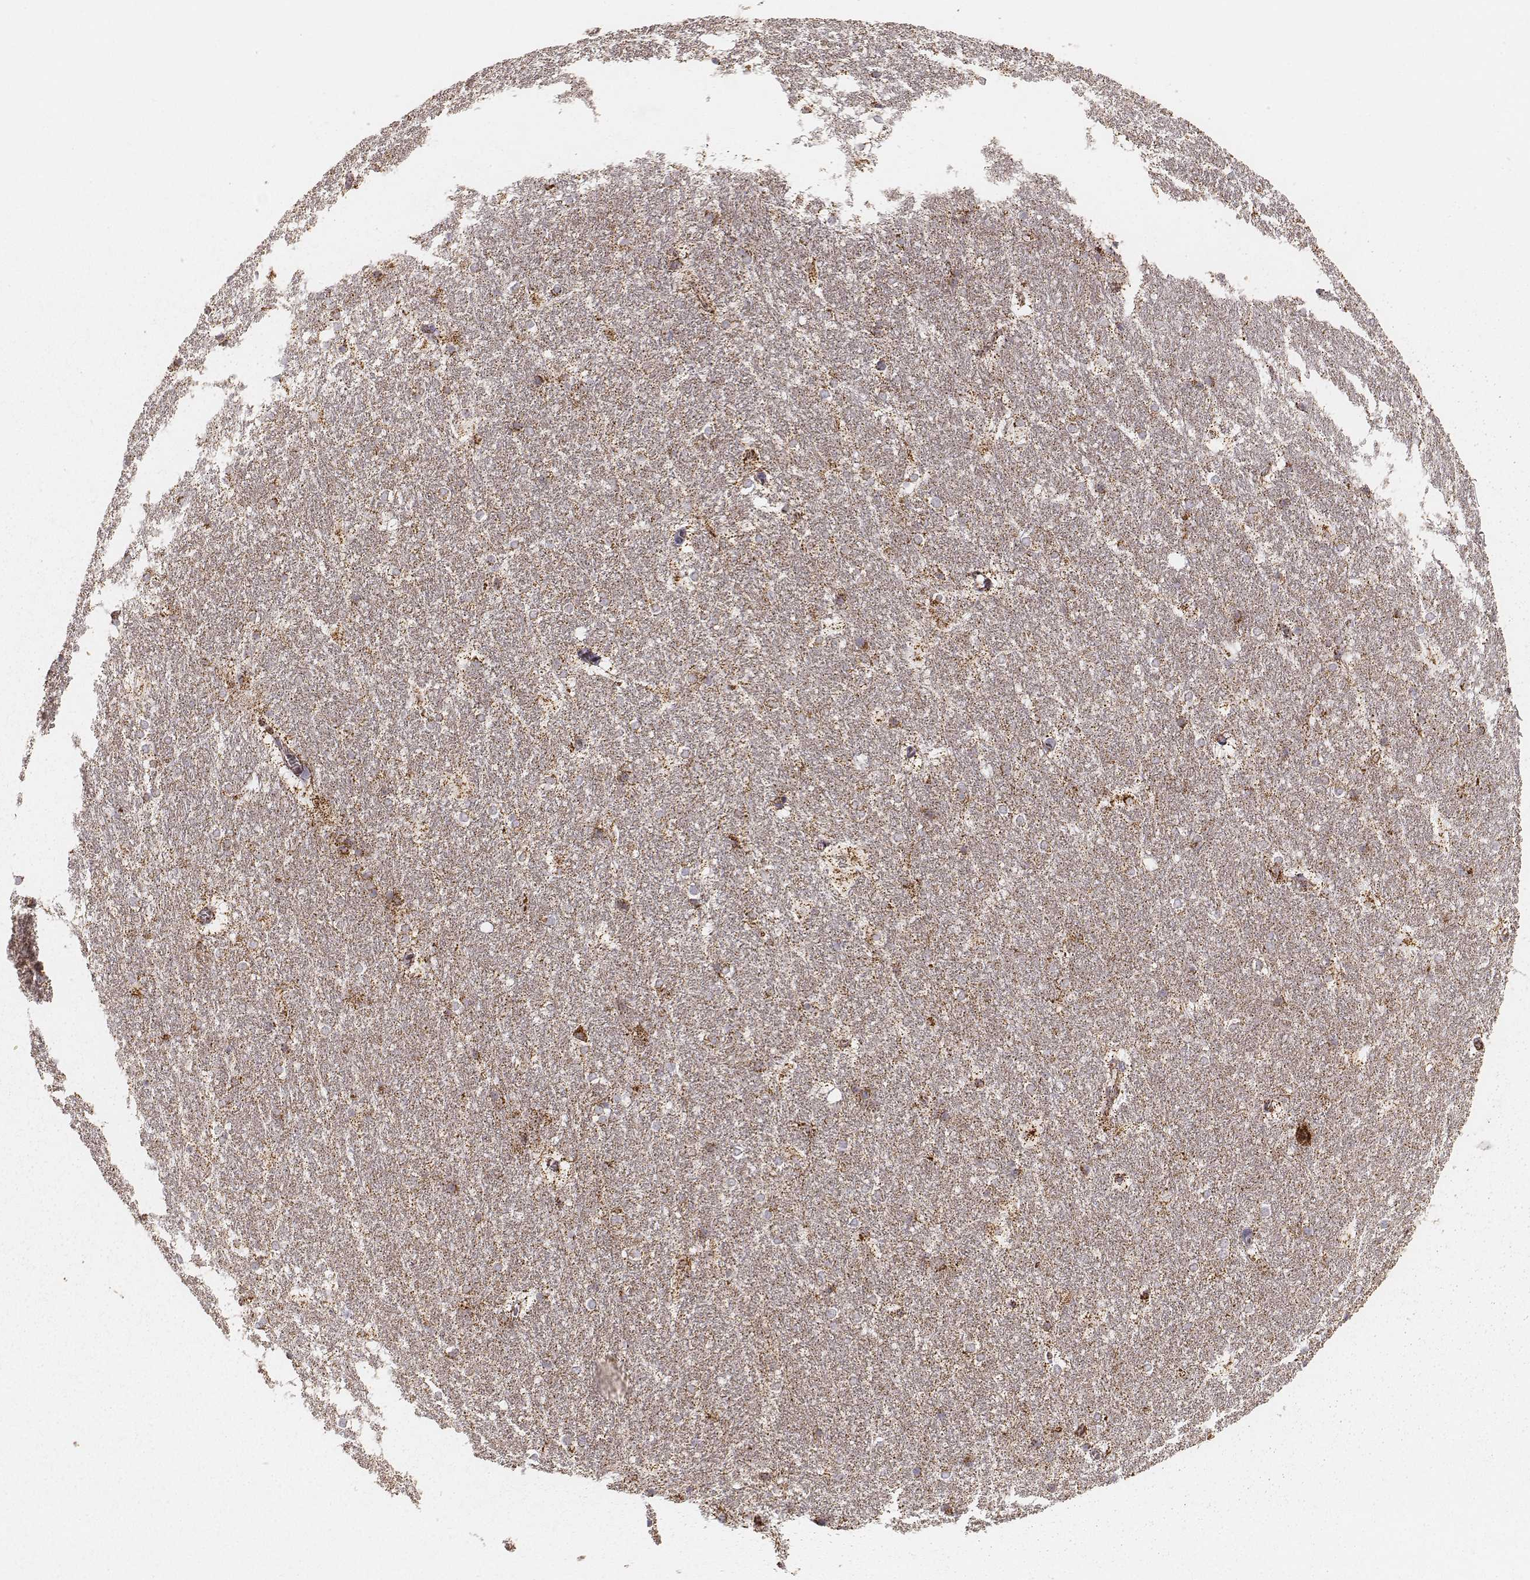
{"staining": {"intensity": "strong", "quantity": ">75%", "location": "cytoplasmic/membranous"}, "tissue": "hippocampus", "cell_type": "Glial cells", "image_type": "normal", "snomed": [{"axis": "morphology", "description": "Normal tissue, NOS"}, {"axis": "topography", "description": "Cerebral cortex"}, {"axis": "topography", "description": "Hippocampus"}], "caption": "High-magnification brightfield microscopy of normal hippocampus stained with DAB (3,3'-diaminobenzidine) (brown) and counterstained with hematoxylin (blue). glial cells exhibit strong cytoplasmic/membranous expression is present in approximately>75% of cells.", "gene": "CS", "patient": {"sex": "female", "age": 19}}